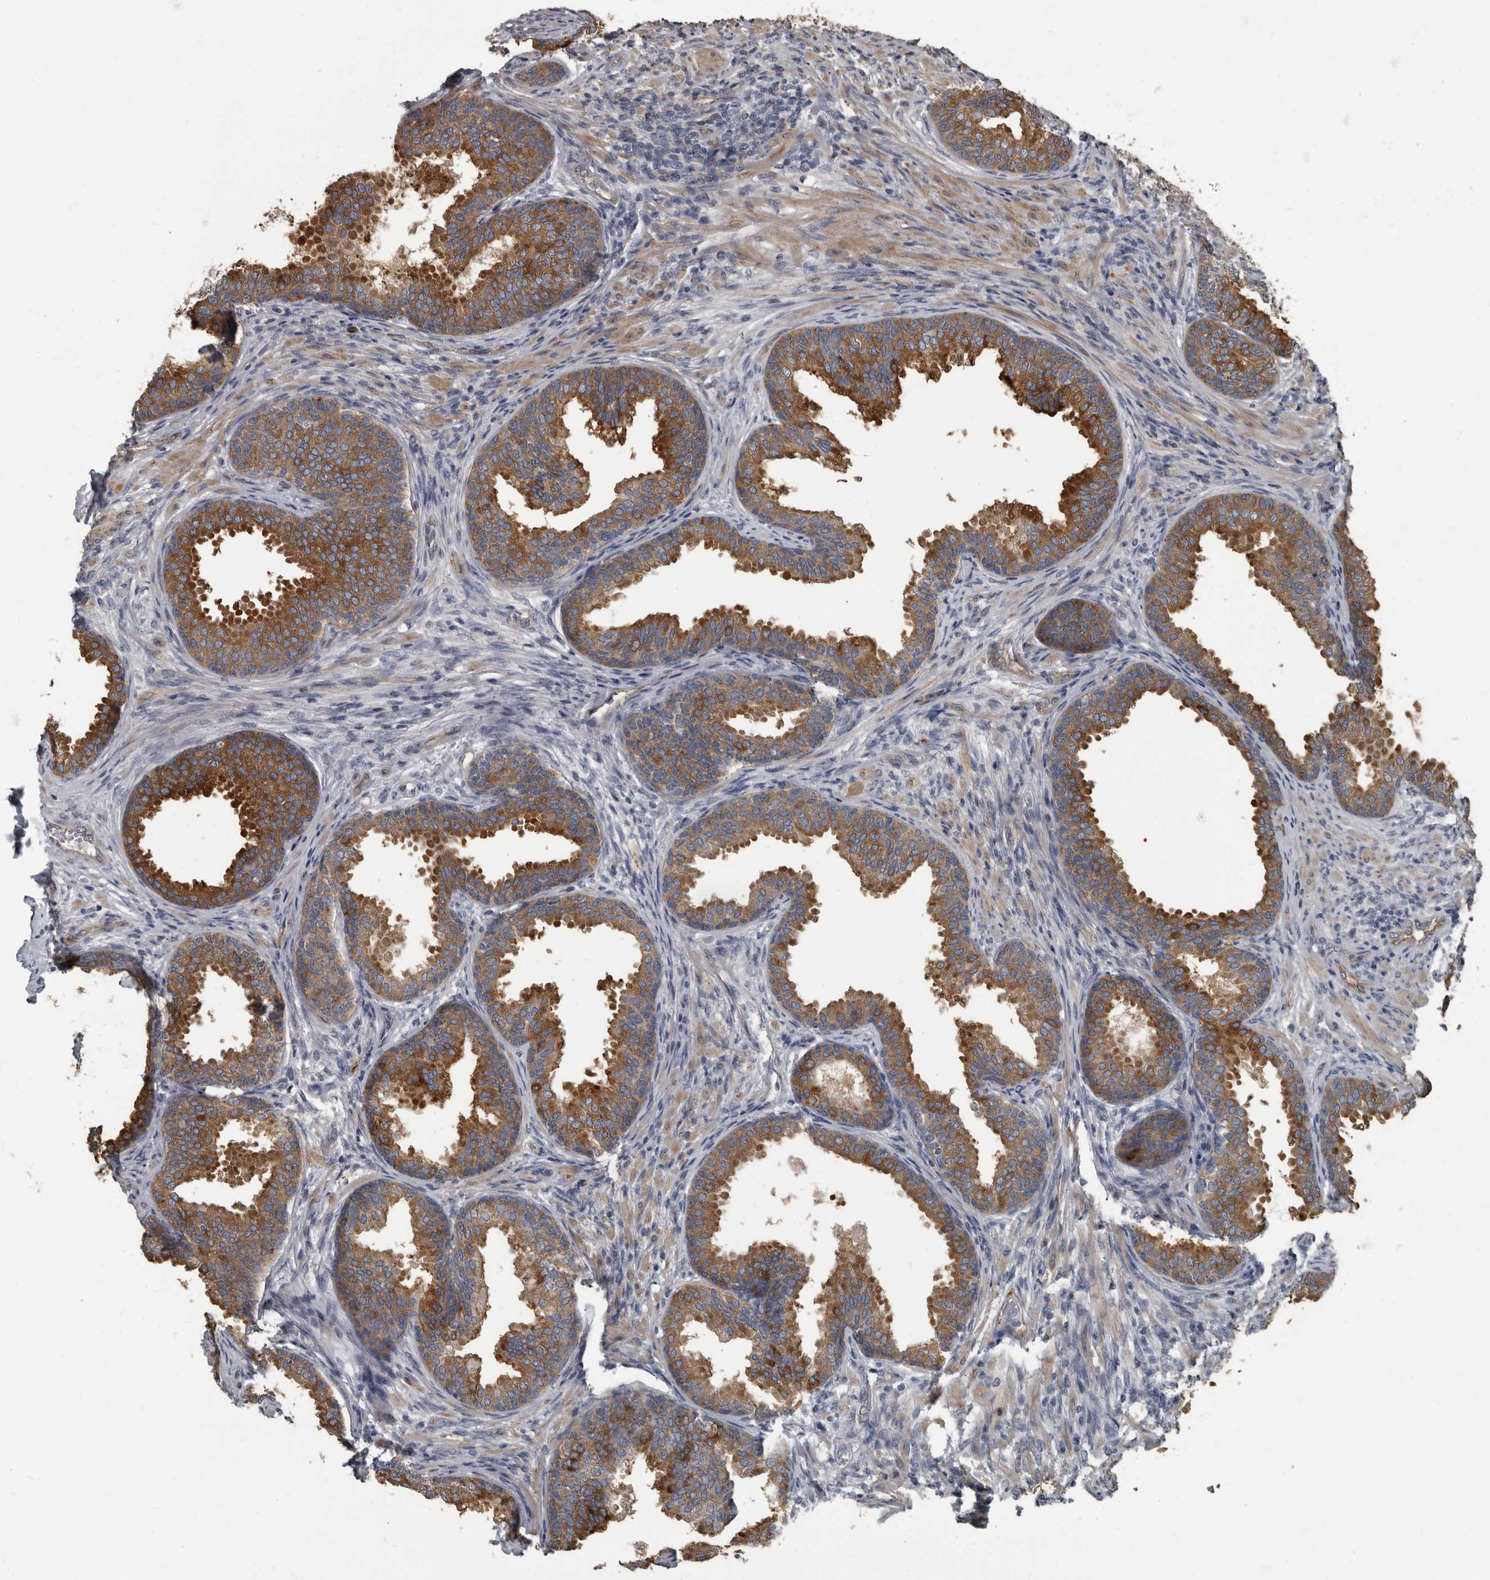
{"staining": {"intensity": "strong", "quantity": ">75%", "location": "cytoplasmic/membranous"}, "tissue": "prostate", "cell_type": "Glandular cells", "image_type": "normal", "snomed": [{"axis": "morphology", "description": "Normal tissue, NOS"}, {"axis": "topography", "description": "Prostate"}], "caption": "Protein positivity by immunohistochemistry demonstrates strong cytoplasmic/membranous staining in about >75% of glandular cells in unremarkable prostate.", "gene": "TPD52L1", "patient": {"sex": "male", "age": 76}}